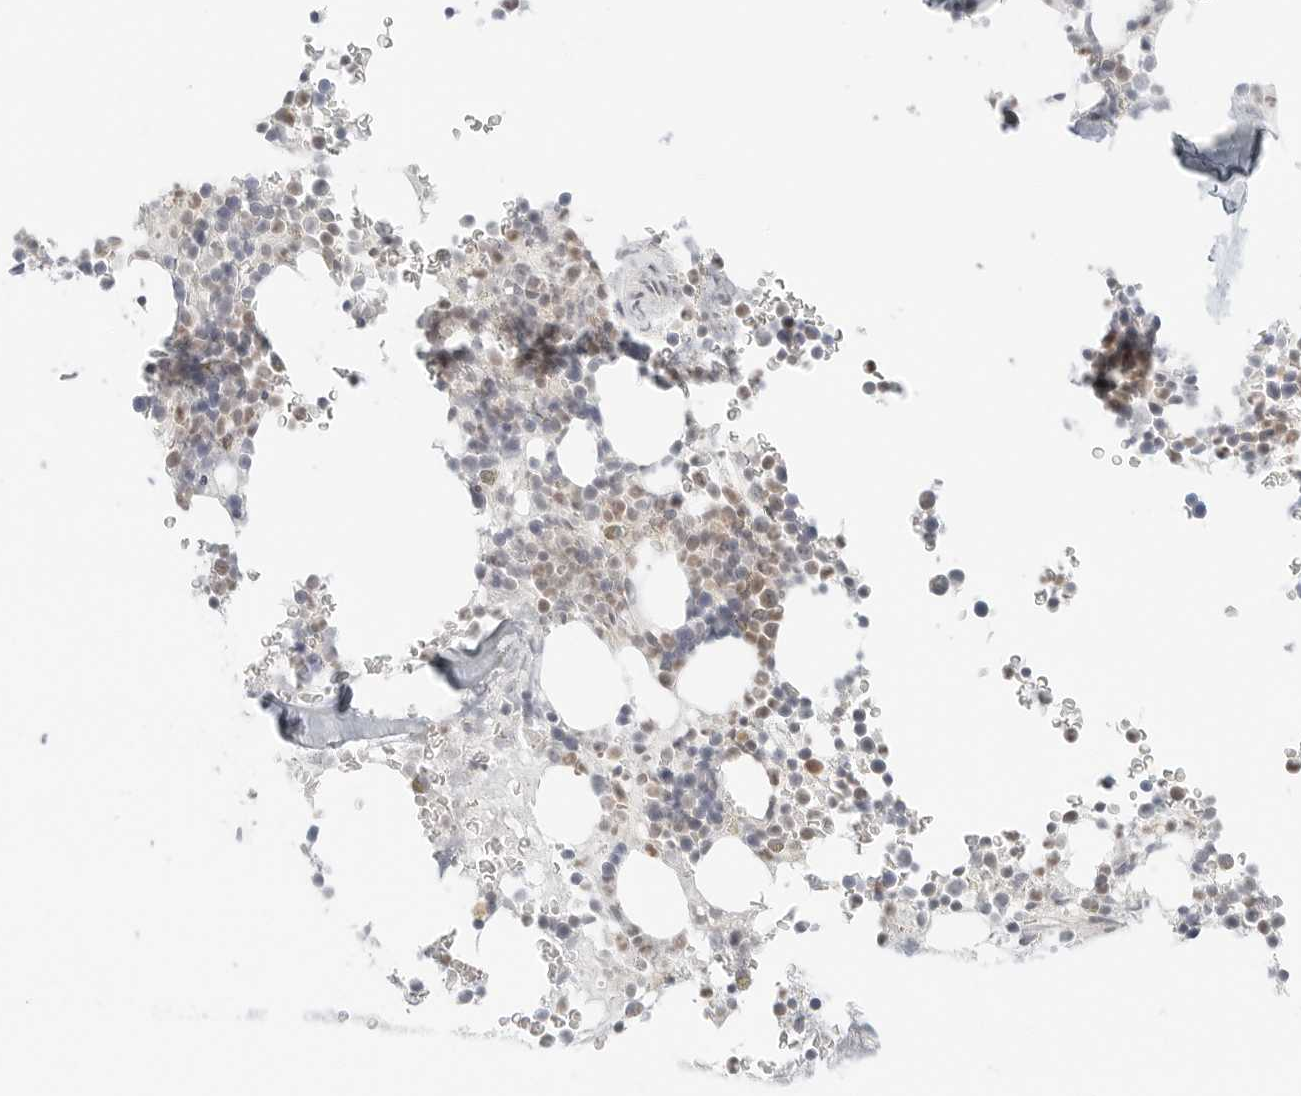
{"staining": {"intensity": "weak", "quantity": "<25%", "location": "cytoplasmic/membranous"}, "tissue": "bone marrow", "cell_type": "Hematopoietic cells", "image_type": "normal", "snomed": [{"axis": "morphology", "description": "Normal tissue, NOS"}, {"axis": "topography", "description": "Bone marrow"}], "caption": "This is an IHC image of benign human bone marrow. There is no staining in hematopoietic cells.", "gene": "IQCC", "patient": {"sex": "male", "age": 58}}